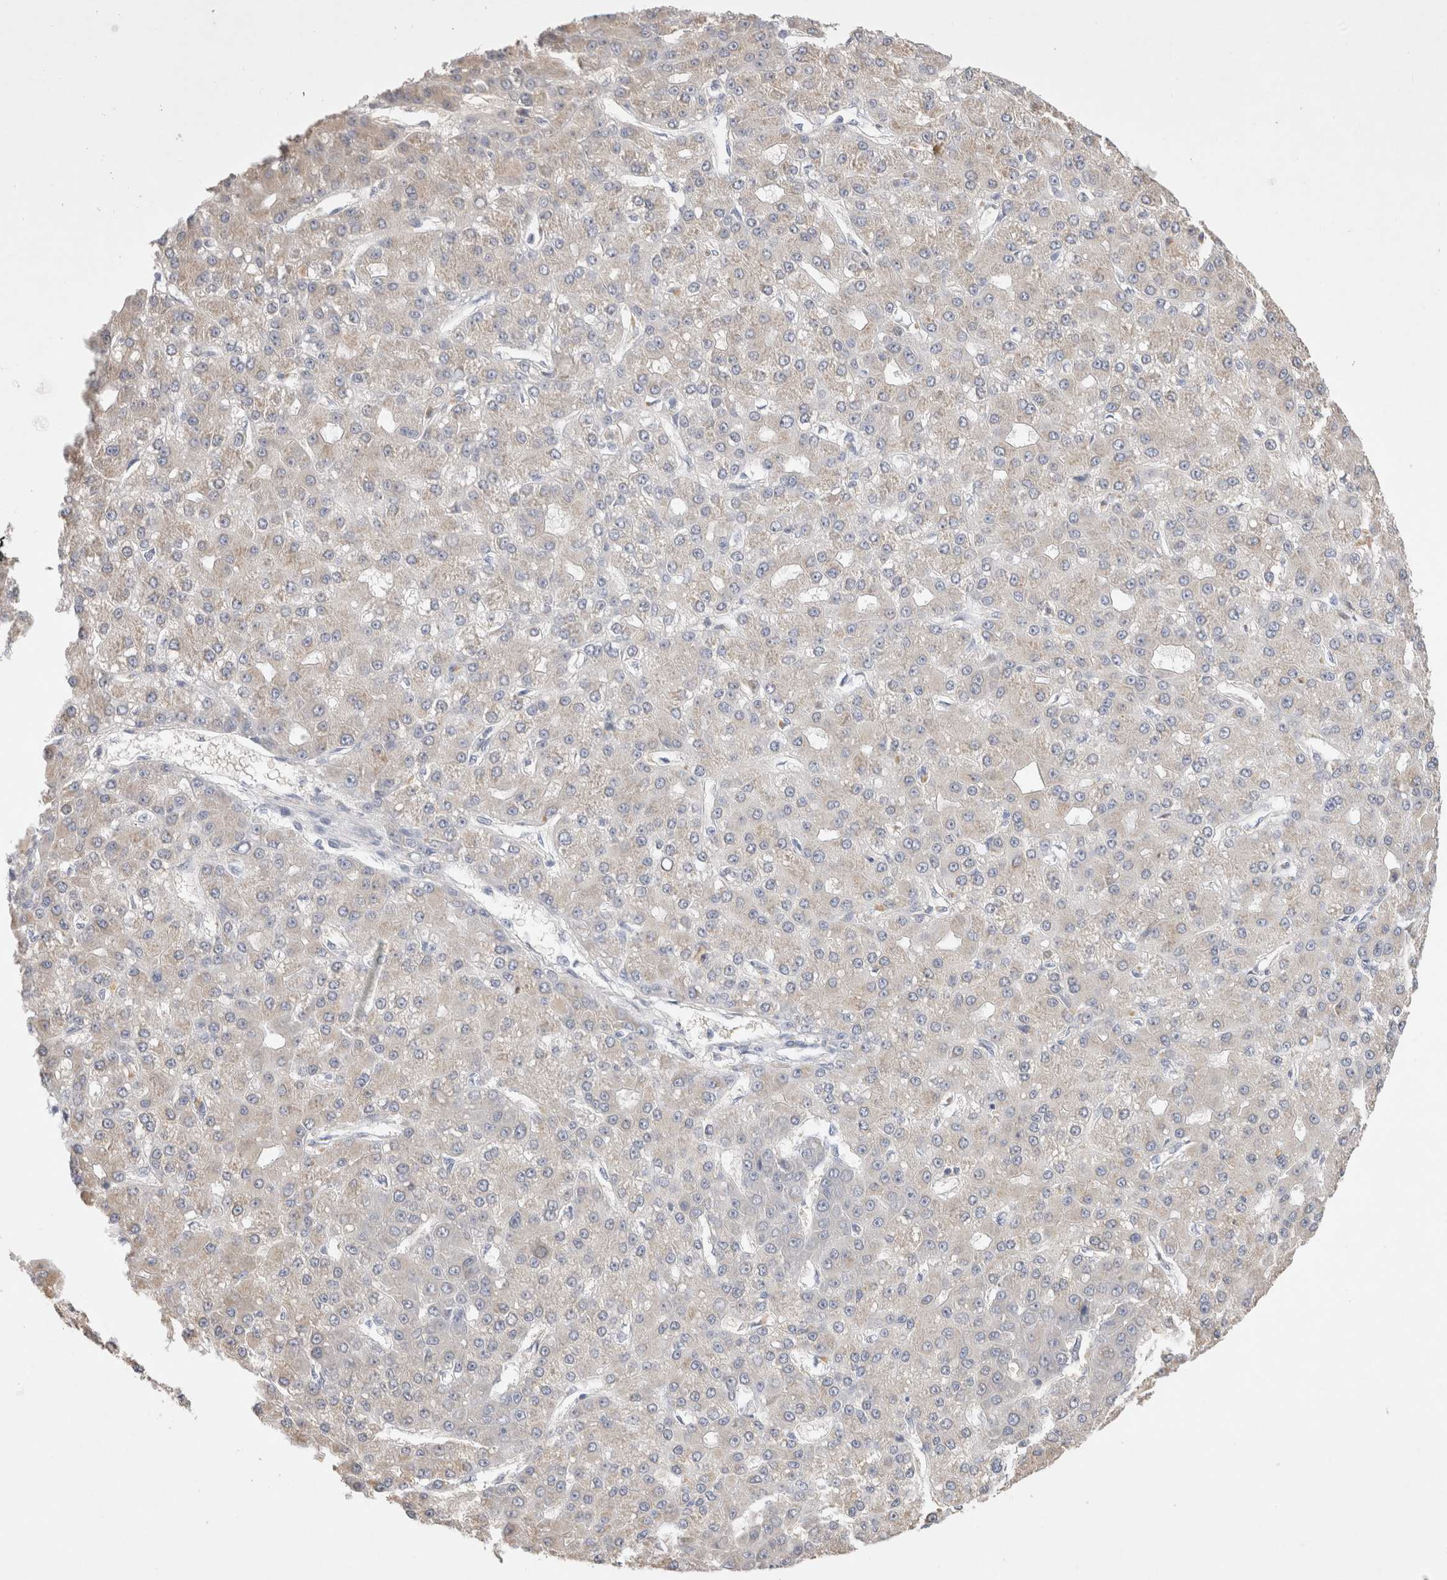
{"staining": {"intensity": "negative", "quantity": "none", "location": "none"}, "tissue": "liver cancer", "cell_type": "Tumor cells", "image_type": "cancer", "snomed": [{"axis": "morphology", "description": "Carcinoma, Hepatocellular, NOS"}, {"axis": "topography", "description": "Liver"}], "caption": "Immunohistochemical staining of liver hepatocellular carcinoma exhibits no significant positivity in tumor cells.", "gene": "GAS1", "patient": {"sex": "male", "age": 67}}